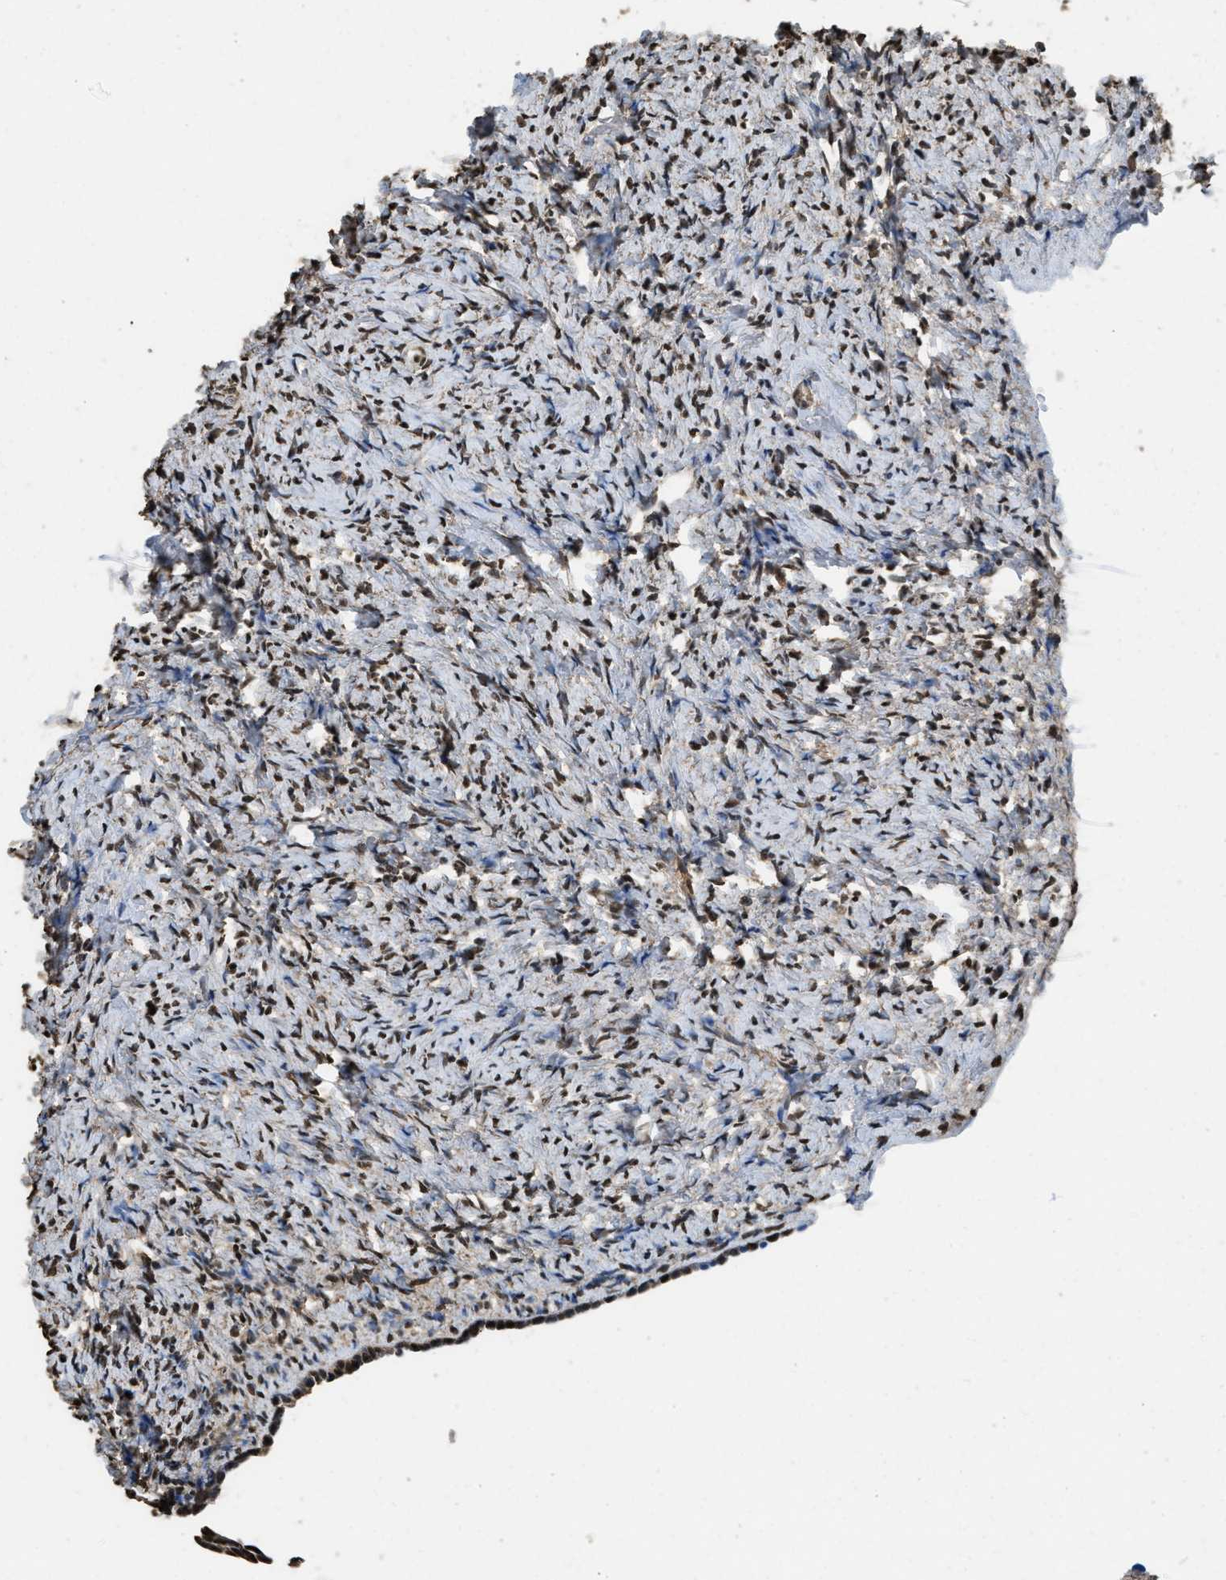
{"staining": {"intensity": "strong", "quantity": "<25%", "location": "nuclear"}, "tissue": "ovary", "cell_type": "Ovarian stroma cells", "image_type": "normal", "snomed": [{"axis": "morphology", "description": "Normal tissue, NOS"}, {"axis": "topography", "description": "Ovary"}], "caption": "Normal ovary exhibits strong nuclear staining in about <25% of ovarian stroma cells.", "gene": "GAPDH", "patient": {"sex": "female", "age": 33}}